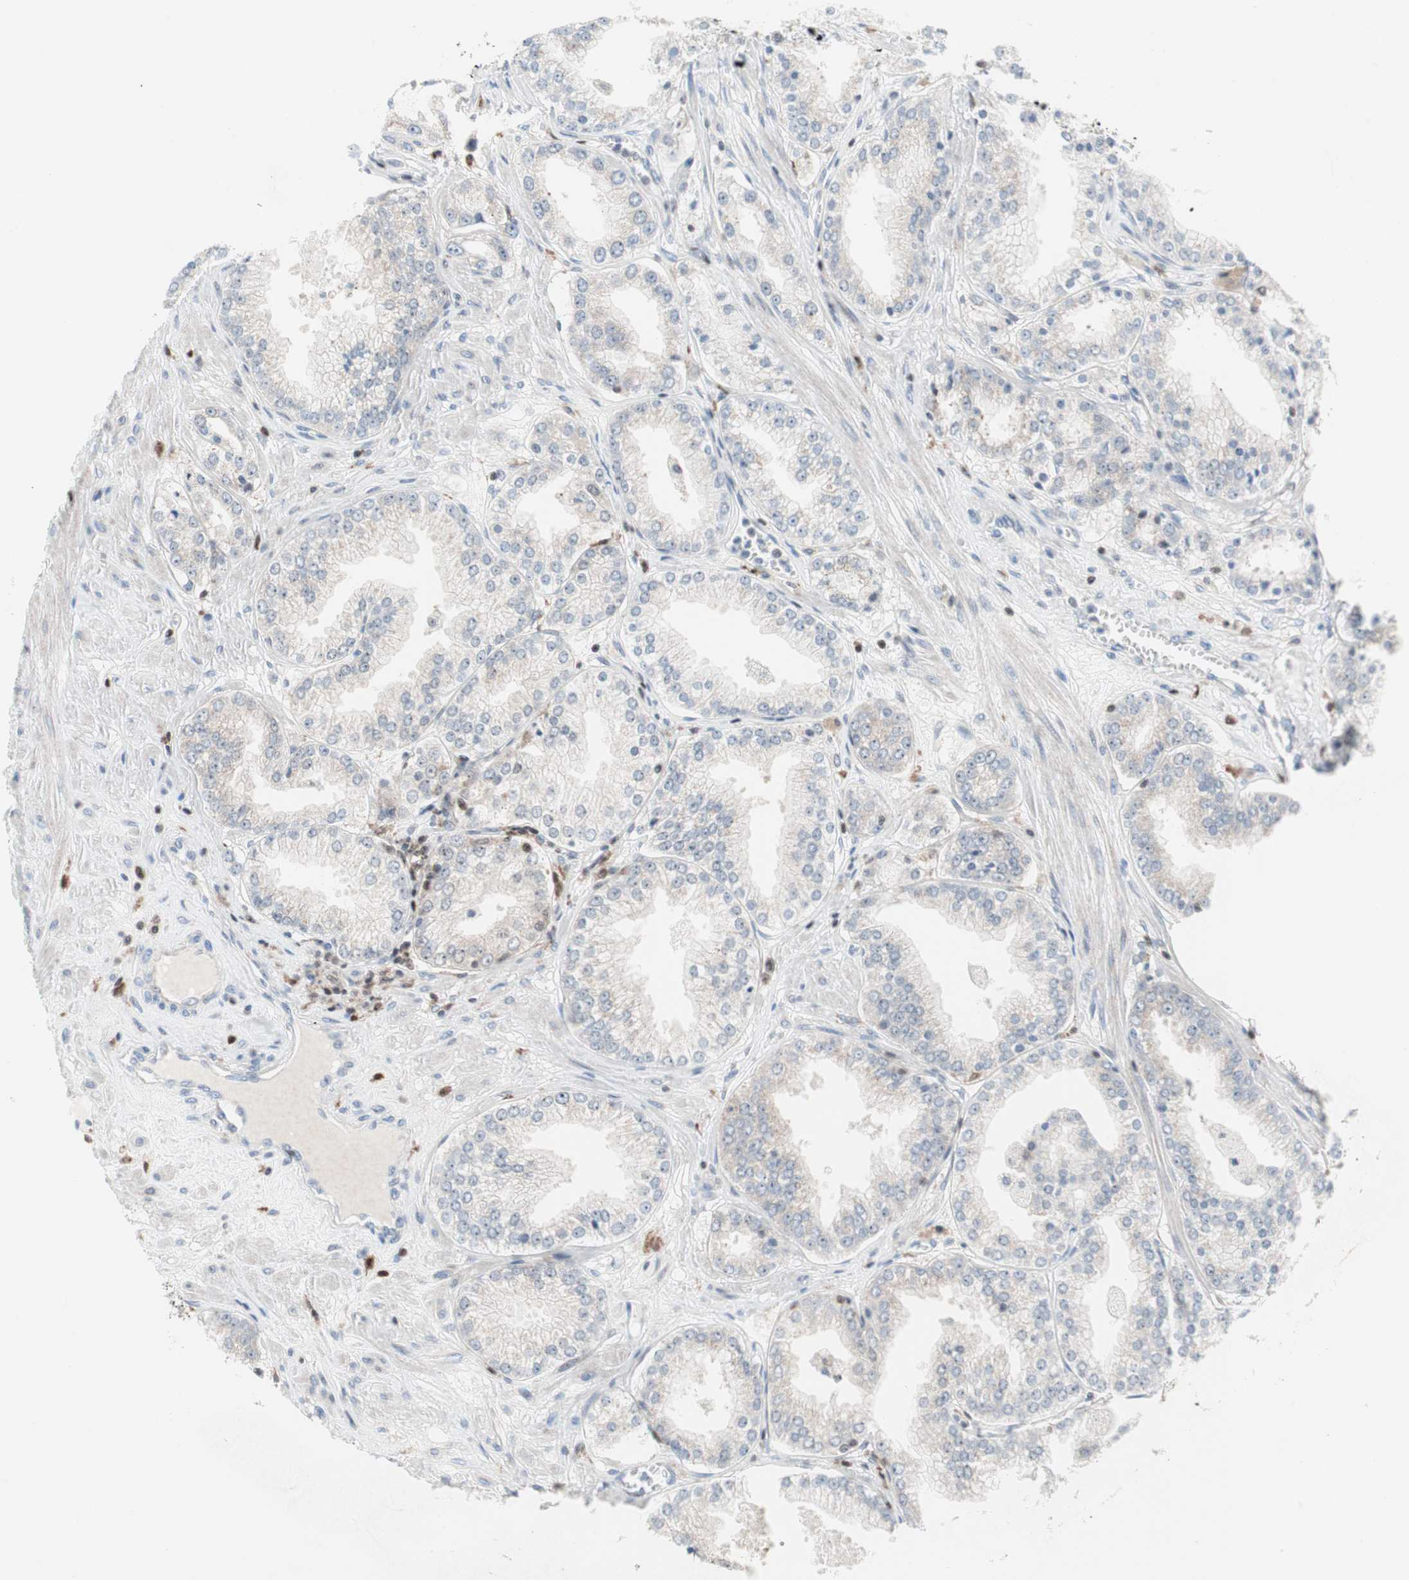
{"staining": {"intensity": "negative", "quantity": "none", "location": "none"}, "tissue": "prostate cancer", "cell_type": "Tumor cells", "image_type": "cancer", "snomed": [{"axis": "morphology", "description": "Adenocarcinoma, High grade"}, {"axis": "topography", "description": "Prostate"}], "caption": "Human adenocarcinoma (high-grade) (prostate) stained for a protein using immunohistochemistry reveals no expression in tumor cells.", "gene": "RGS10", "patient": {"sex": "male", "age": 61}}